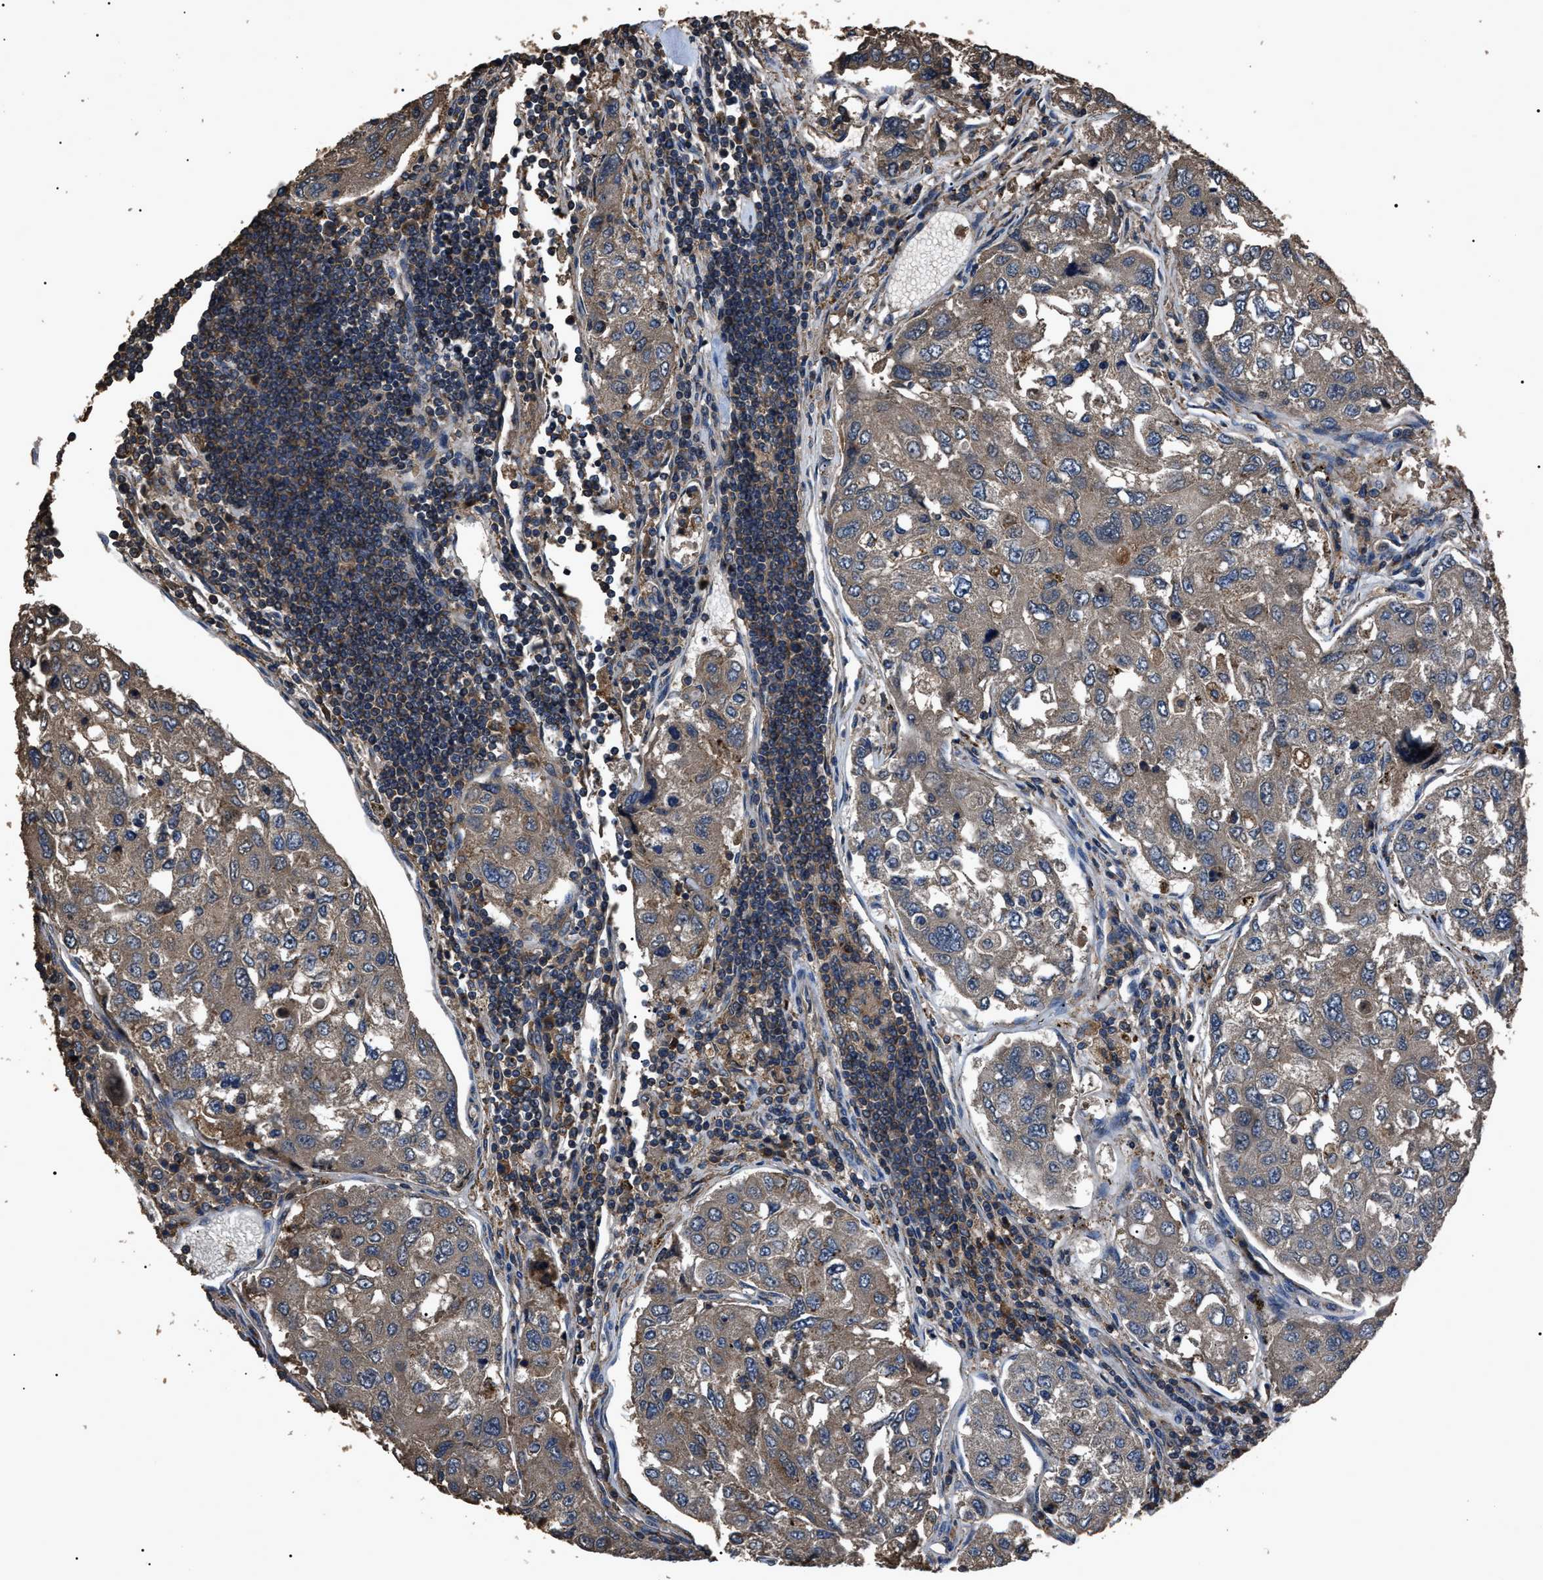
{"staining": {"intensity": "weak", "quantity": ">75%", "location": "cytoplasmic/membranous"}, "tissue": "urothelial cancer", "cell_type": "Tumor cells", "image_type": "cancer", "snomed": [{"axis": "morphology", "description": "Urothelial carcinoma, High grade"}, {"axis": "topography", "description": "Lymph node"}, {"axis": "topography", "description": "Urinary bladder"}], "caption": "Immunohistochemical staining of human urothelial cancer shows low levels of weak cytoplasmic/membranous protein staining in about >75% of tumor cells.", "gene": "RNF216", "patient": {"sex": "male", "age": 51}}